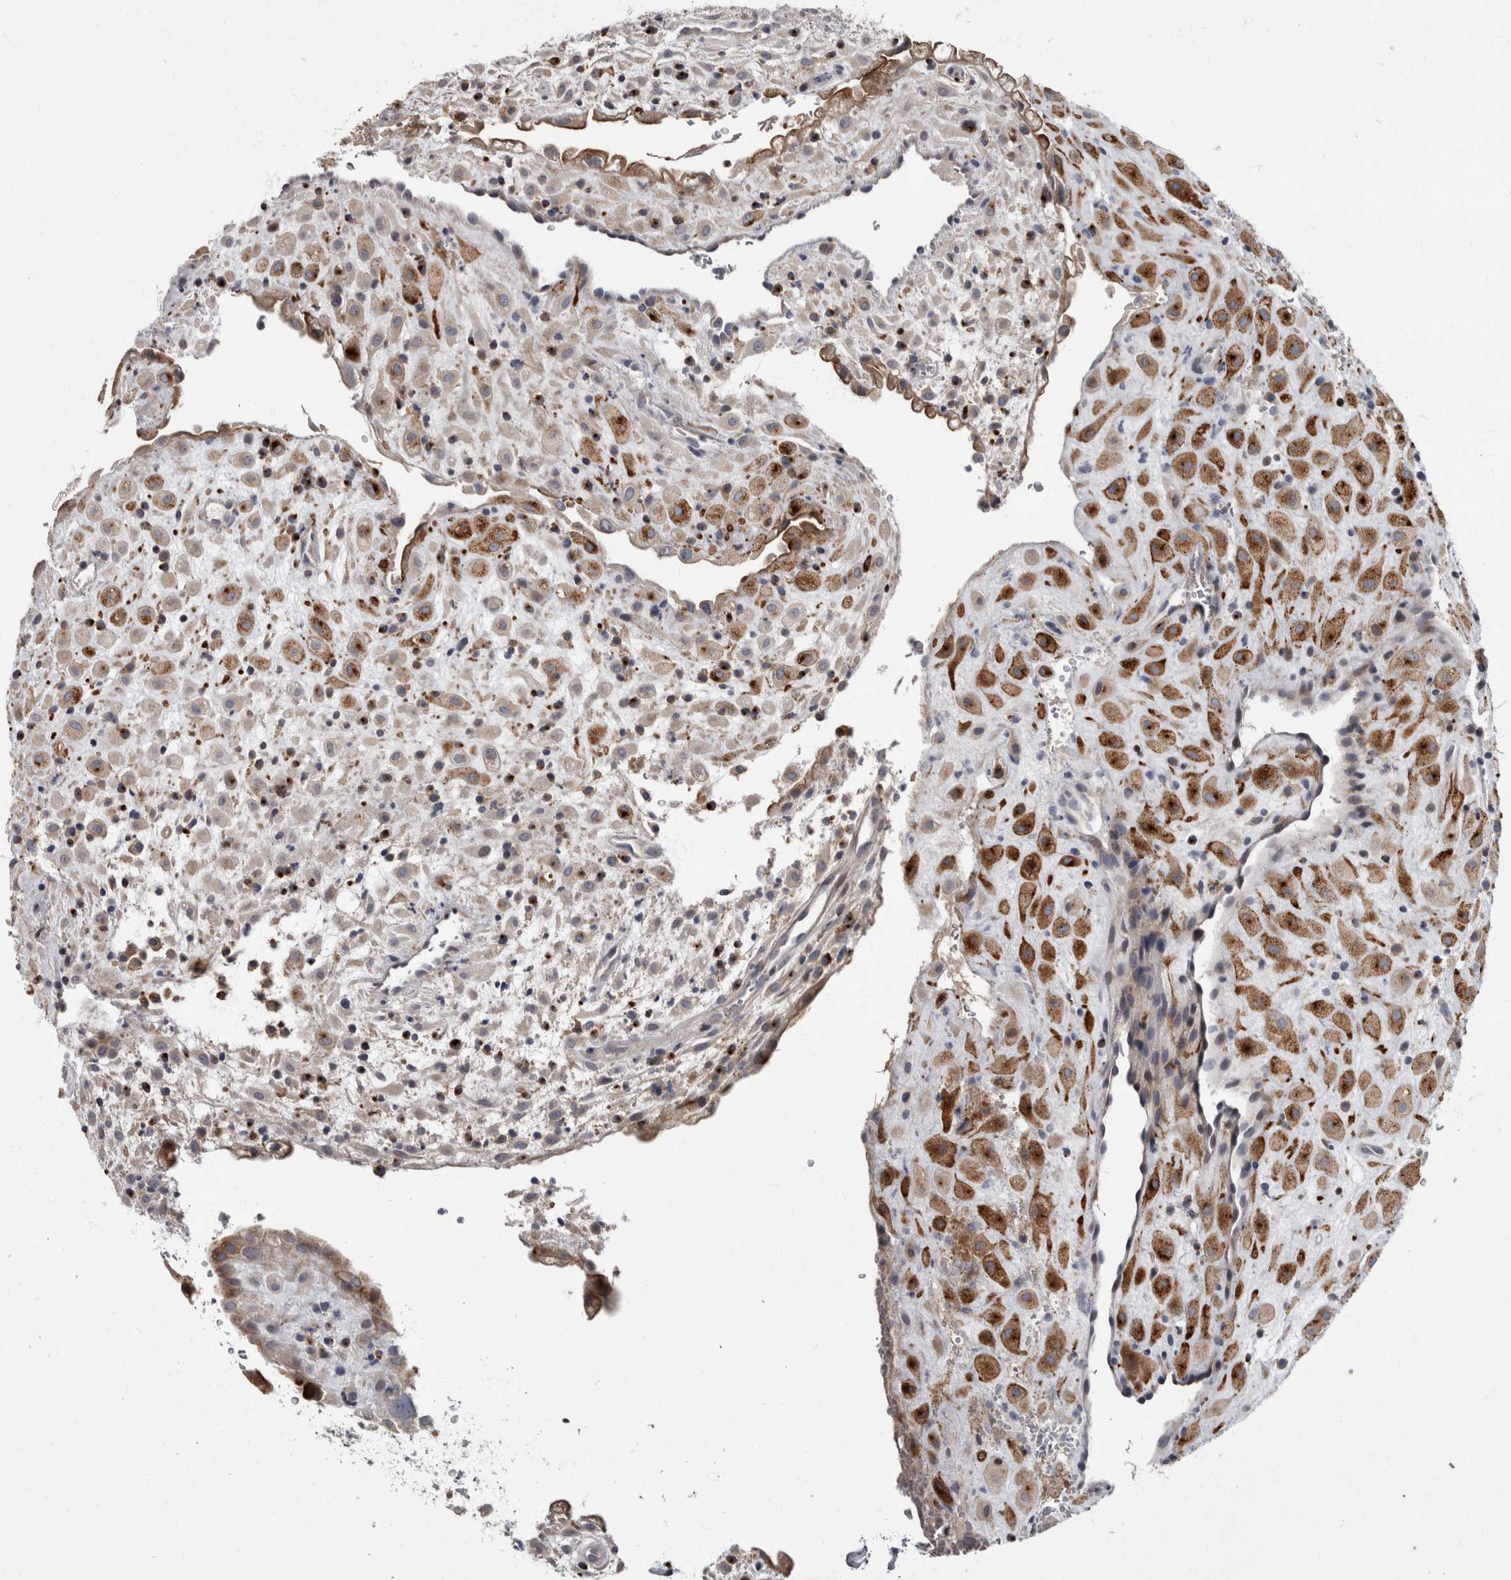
{"staining": {"intensity": "strong", "quantity": "25%-75%", "location": "cytoplasmic/membranous"}, "tissue": "placenta", "cell_type": "Decidual cells", "image_type": "normal", "snomed": [{"axis": "morphology", "description": "Normal tissue, NOS"}, {"axis": "topography", "description": "Placenta"}], "caption": "Placenta stained with DAB IHC displays high levels of strong cytoplasmic/membranous staining in approximately 25%-75% of decidual cells.", "gene": "CDC42BPG", "patient": {"sex": "female", "age": 35}}